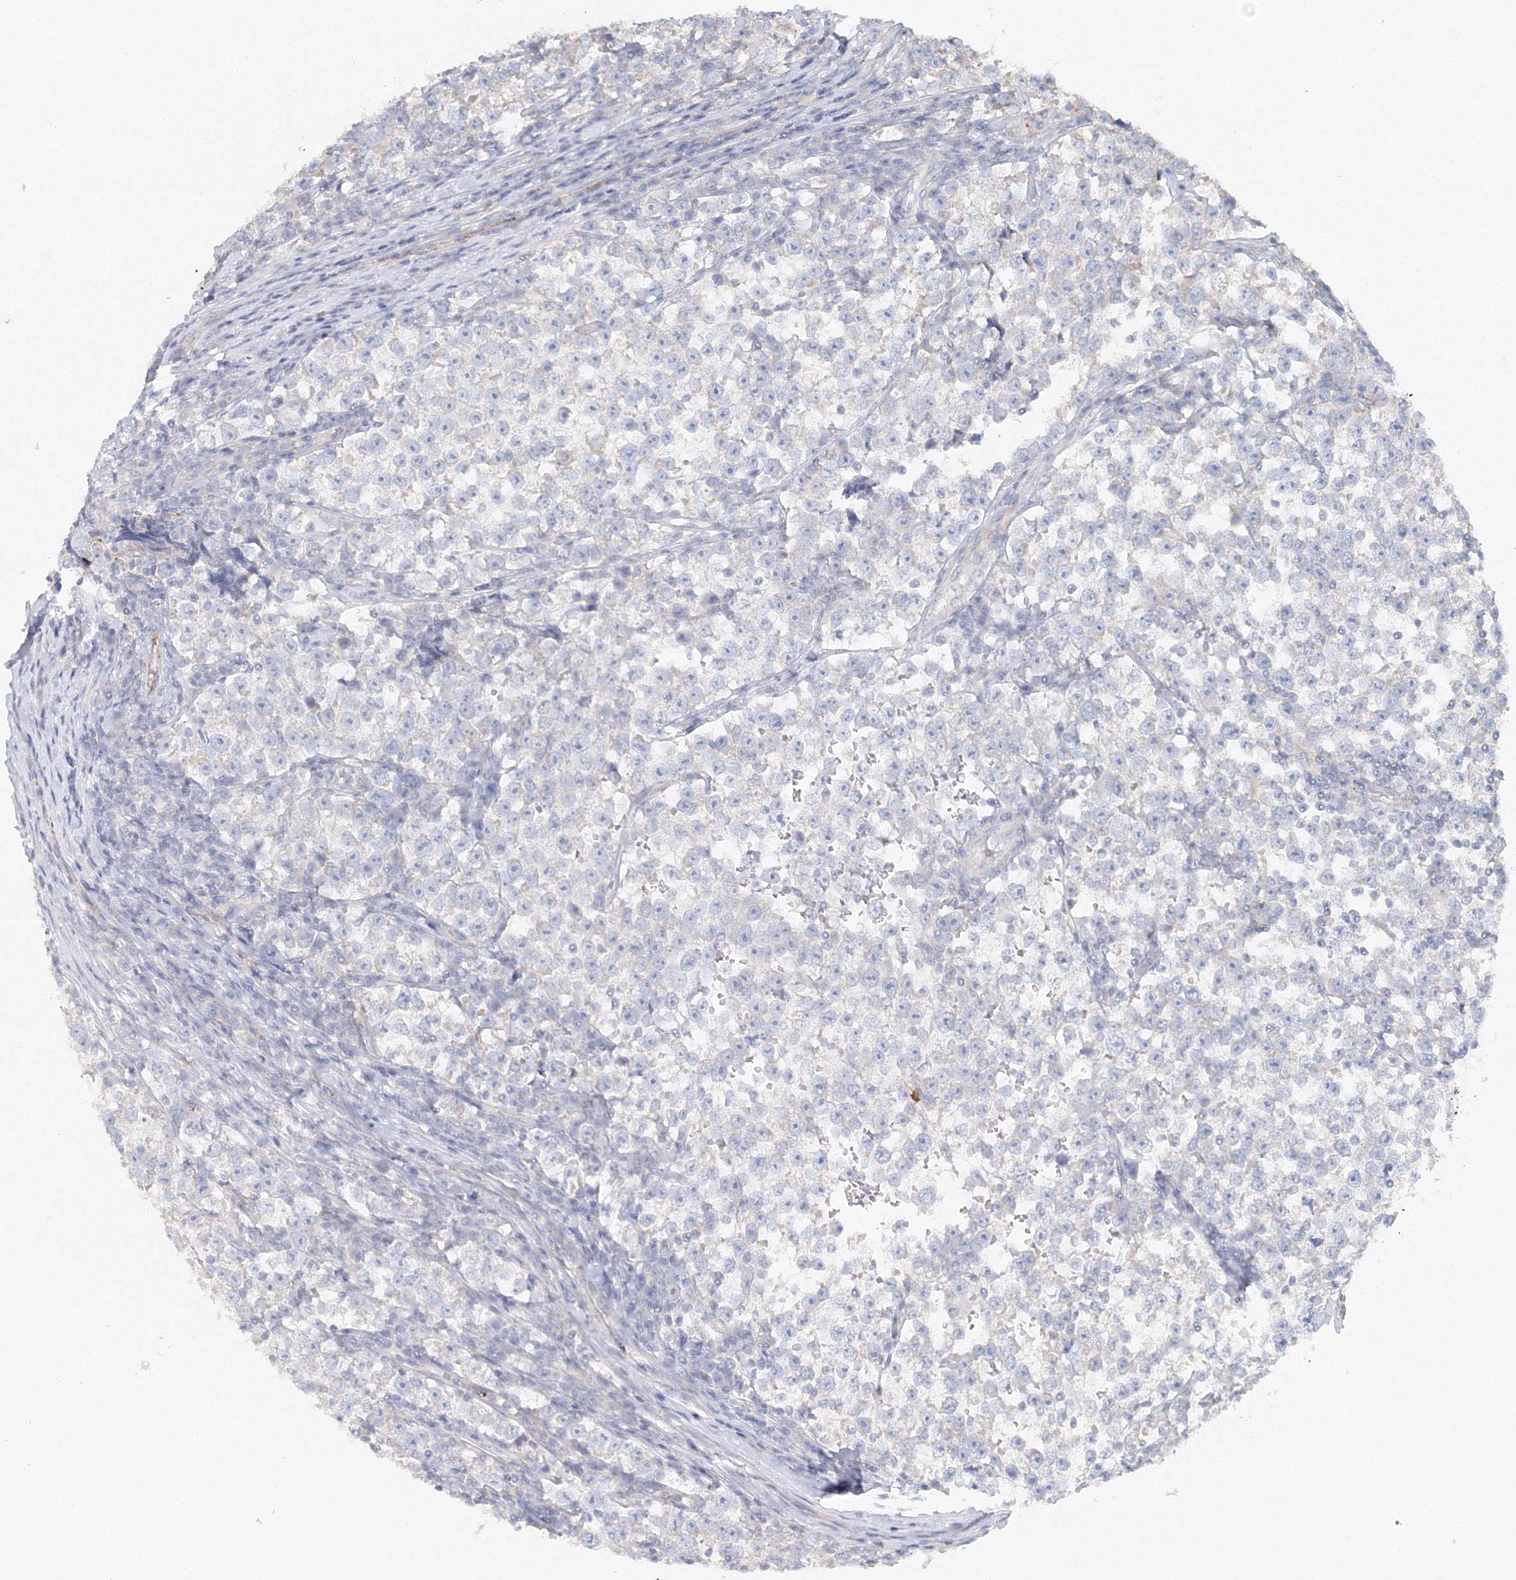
{"staining": {"intensity": "negative", "quantity": "none", "location": "none"}, "tissue": "testis cancer", "cell_type": "Tumor cells", "image_type": "cancer", "snomed": [{"axis": "morphology", "description": "Normal tissue, NOS"}, {"axis": "morphology", "description": "Seminoma, NOS"}, {"axis": "topography", "description": "Testis"}], "caption": "Immunohistochemistry histopathology image of neoplastic tissue: seminoma (testis) stained with DAB (3,3'-diaminobenzidine) displays no significant protein expression in tumor cells.", "gene": "MMRN1", "patient": {"sex": "male", "age": 43}}